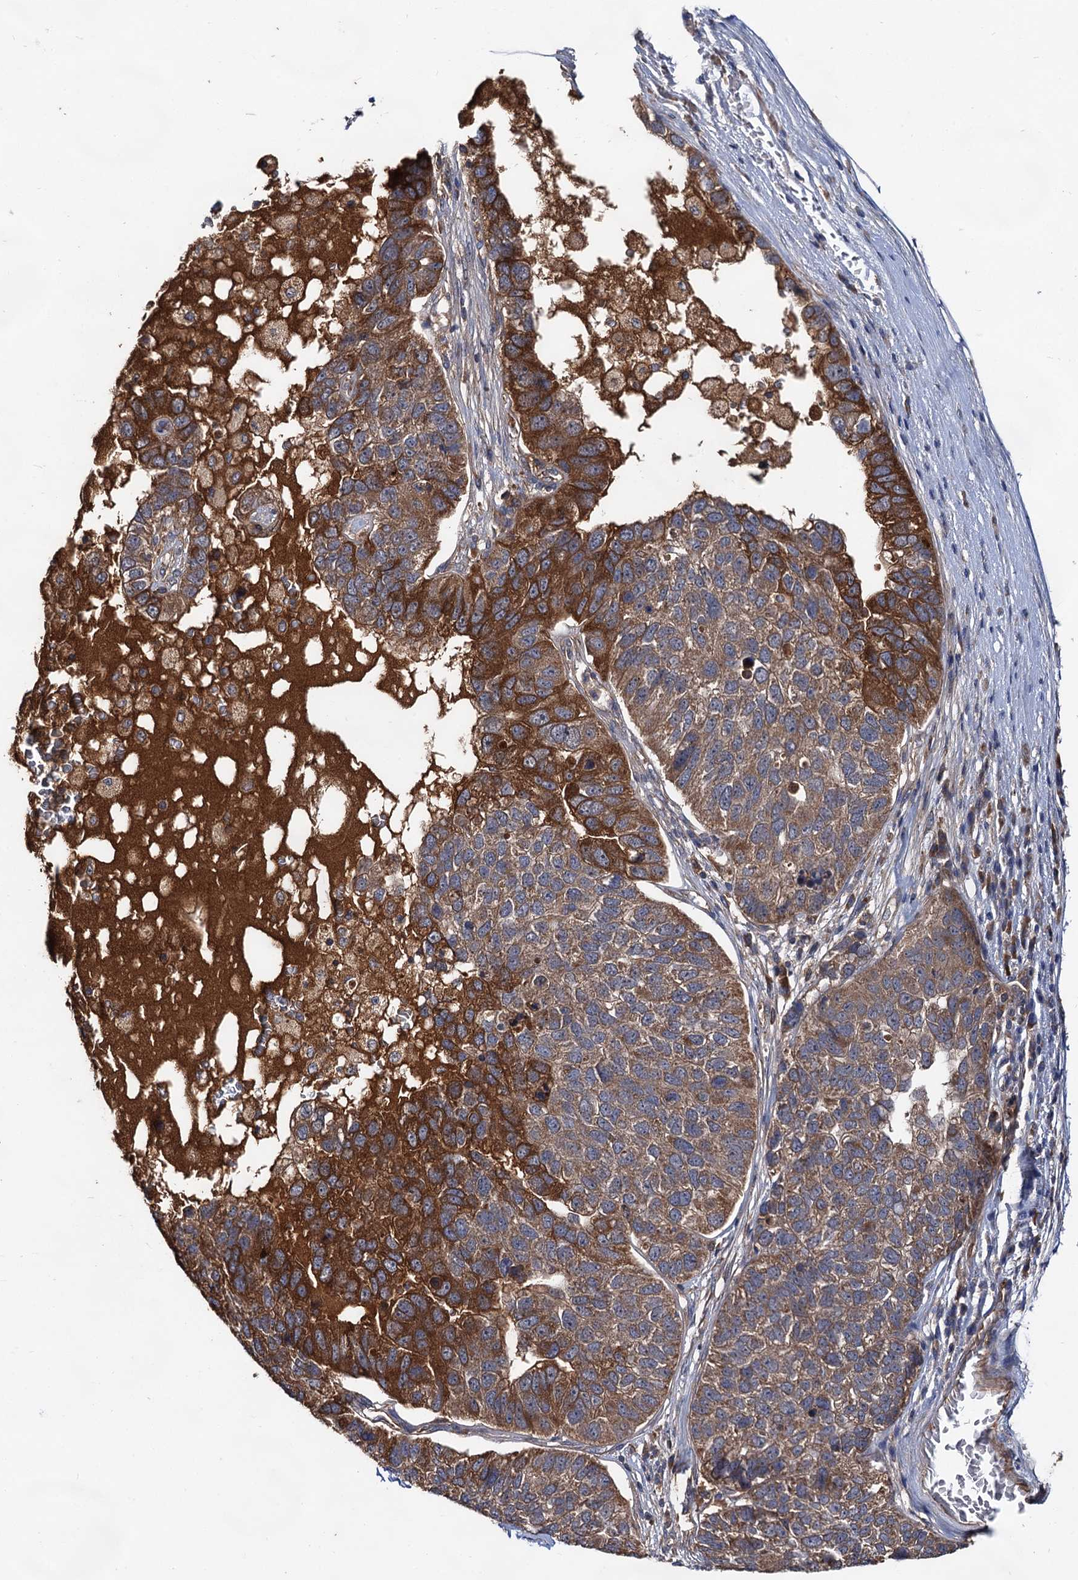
{"staining": {"intensity": "strong", "quantity": ">75%", "location": "cytoplasmic/membranous"}, "tissue": "pancreatic cancer", "cell_type": "Tumor cells", "image_type": "cancer", "snomed": [{"axis": "morphology", "description": "Adenocarcinoma, NOS"}, {"axis": "topography", "description": "Pancreas"}], "caption": "Human pancreatic cancer (adenocarcinoma) stained for a protein (brown) exhibits strong cytoplasmic/membranous positive positivity in approximately >75% of tumor cells.", "gene": "TEX9", "patient": {"sex": "female", "age": 61}}